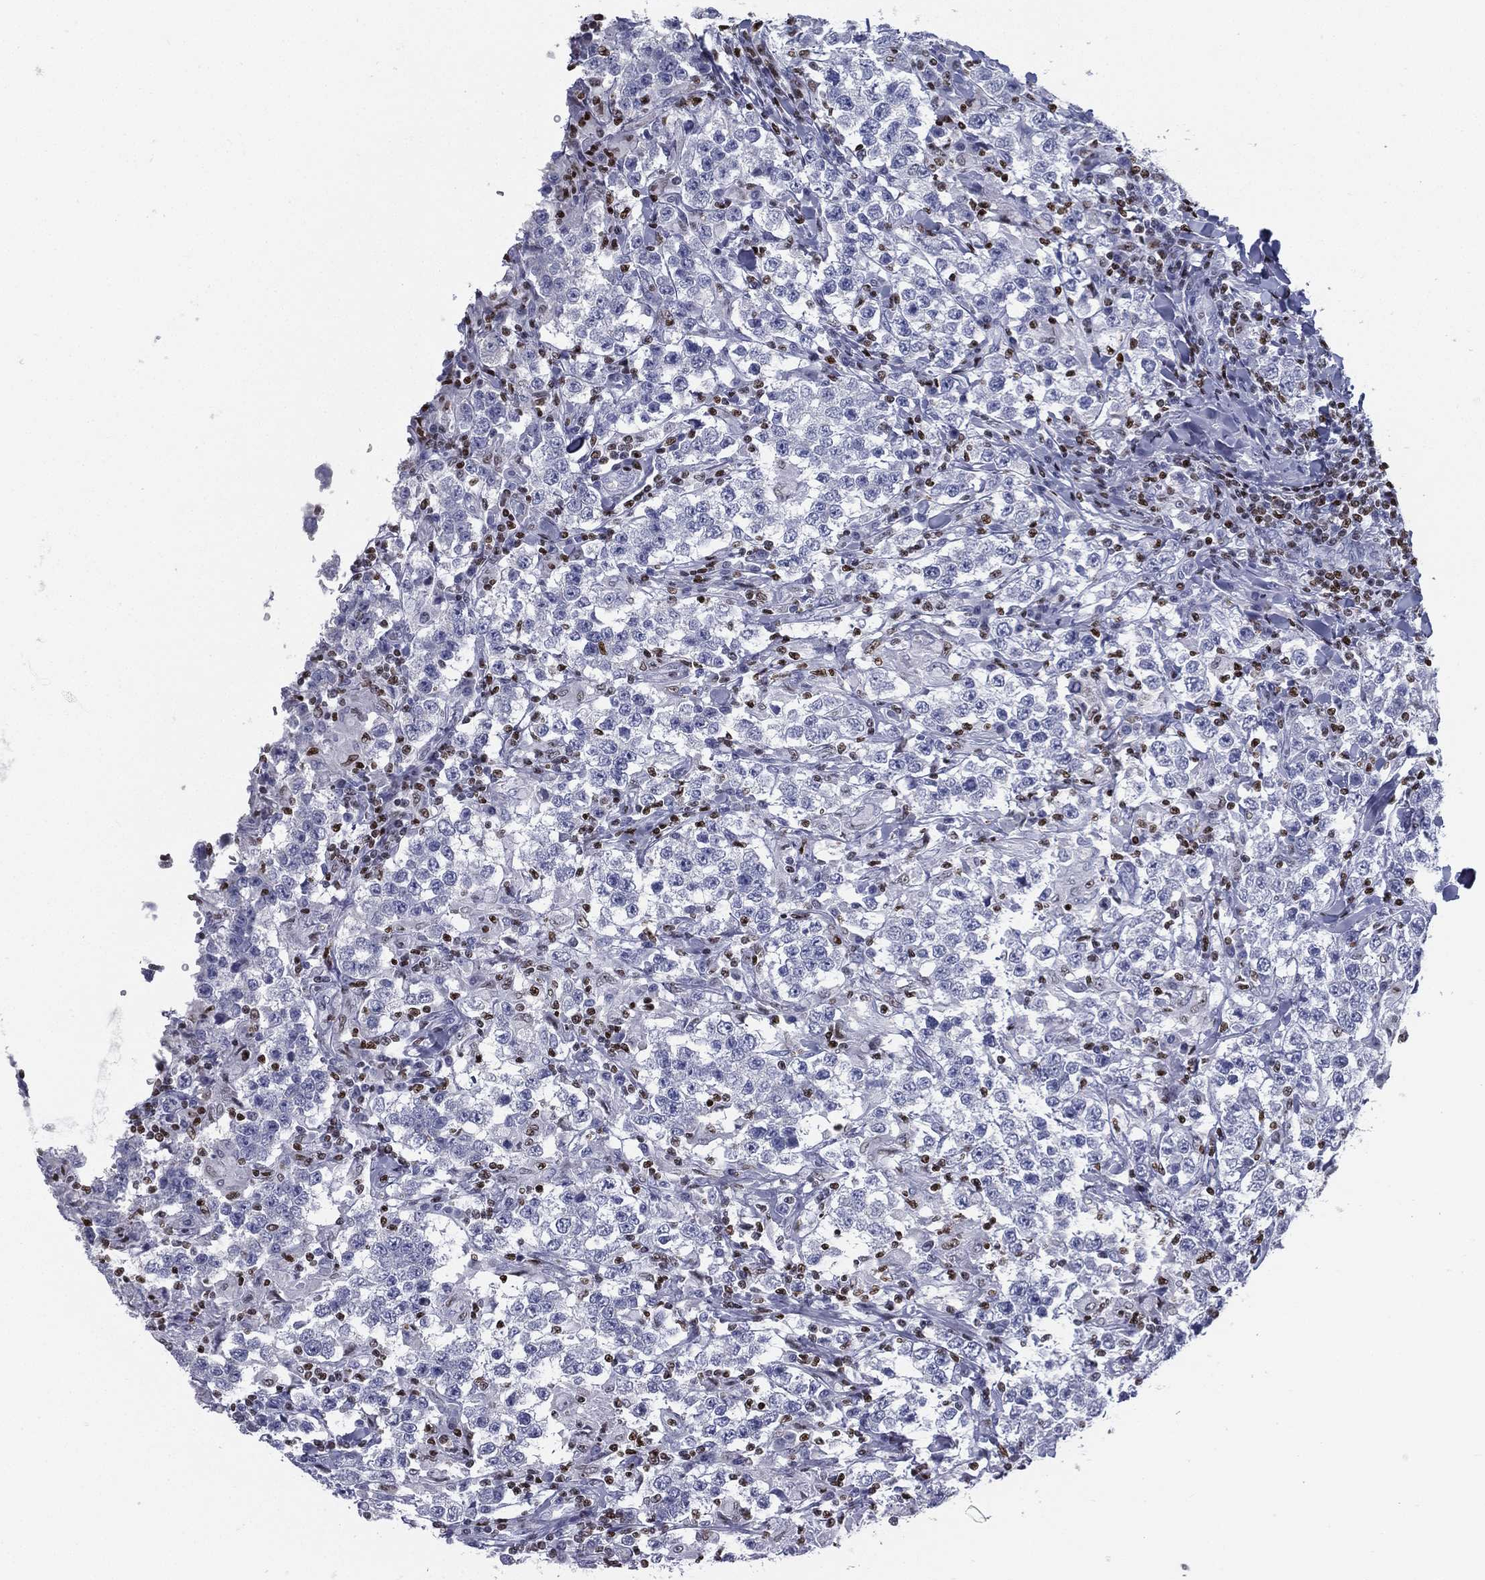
{"staining": {"intensity": "negative", "quantity": "none", "location": "none"}, "tissue": "testis cancer", "cell_type": "Tumor cells", "image_type": "cancer", "snomed": [{"axis": "morphology", "description": "Seminoma, NOS"}, {"axis": "morphology", "description": "Carcinoma, Embryonal, NOS"}, {"axis": "topography", "description": "Testis"}], "caption": "A photomicrograph of human testis cancer is negative for staining in tumor cells. (DAB immunohistochemistry (IHC) with hematoxylin counter stain).", "gene": "PYHIN1", "patient": {"sex": "male", "age": 41}}